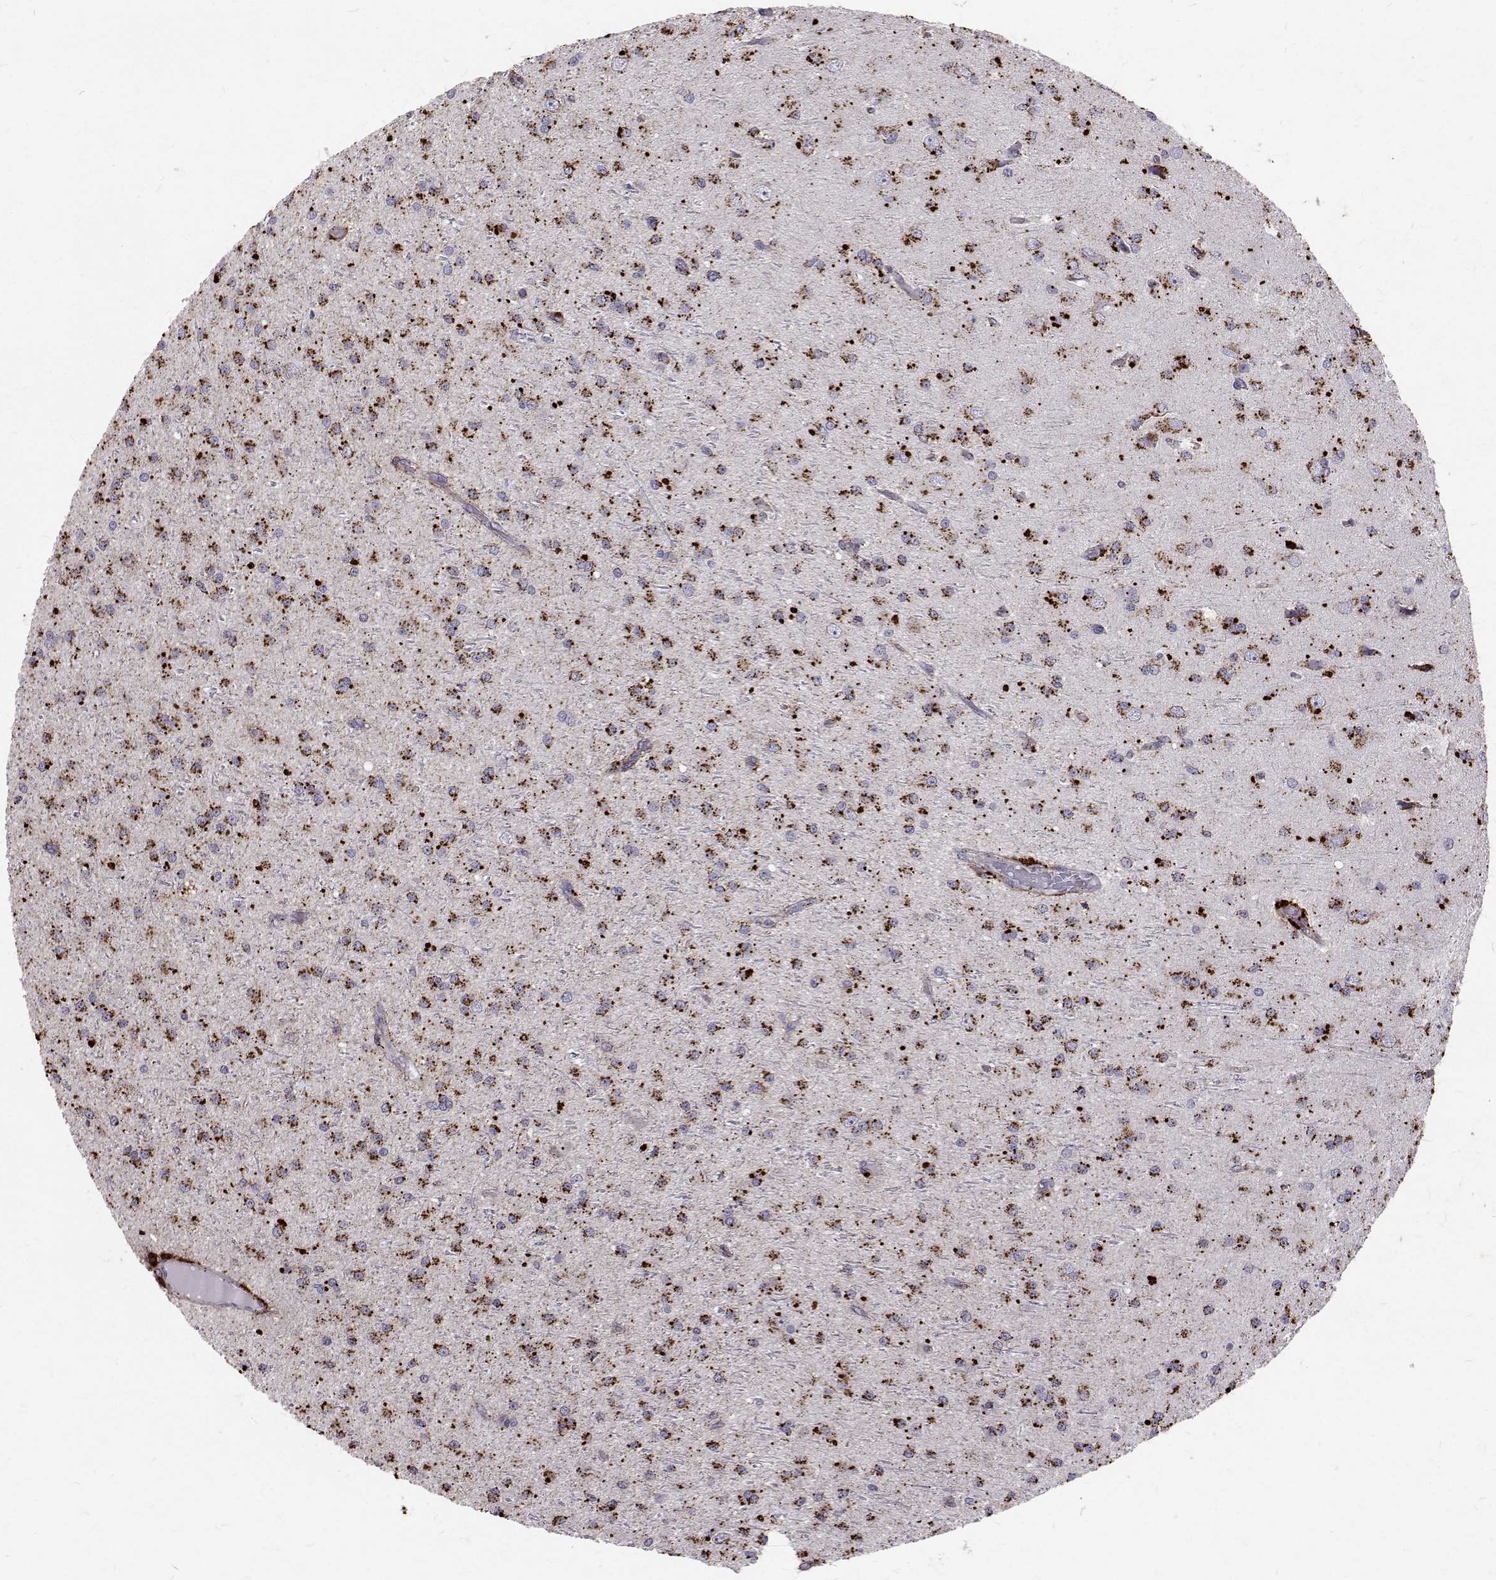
{"staining": {"intensity": "strong", "quantity": ">75%", "location": "cytoplasmic/membranous"}, "tissue": "glioma", "cell_type": "Tumor cells", "image_type": "cancer", "snomed": [{"axis": "morphology", "description": "Glioma, malignant, Low grade"}, {"axis": "topography", "description": "Brain"}], "caption": "DAB (3,3'-diaminobenzidine) immunohistochemical staining of malignant glioma (low-grade) displays strong cytoplasmic/membranous protein positivity in about >75% of tumor cells.", "gene": "TPP1", "patient": {"sex": "male", "age": 27}}